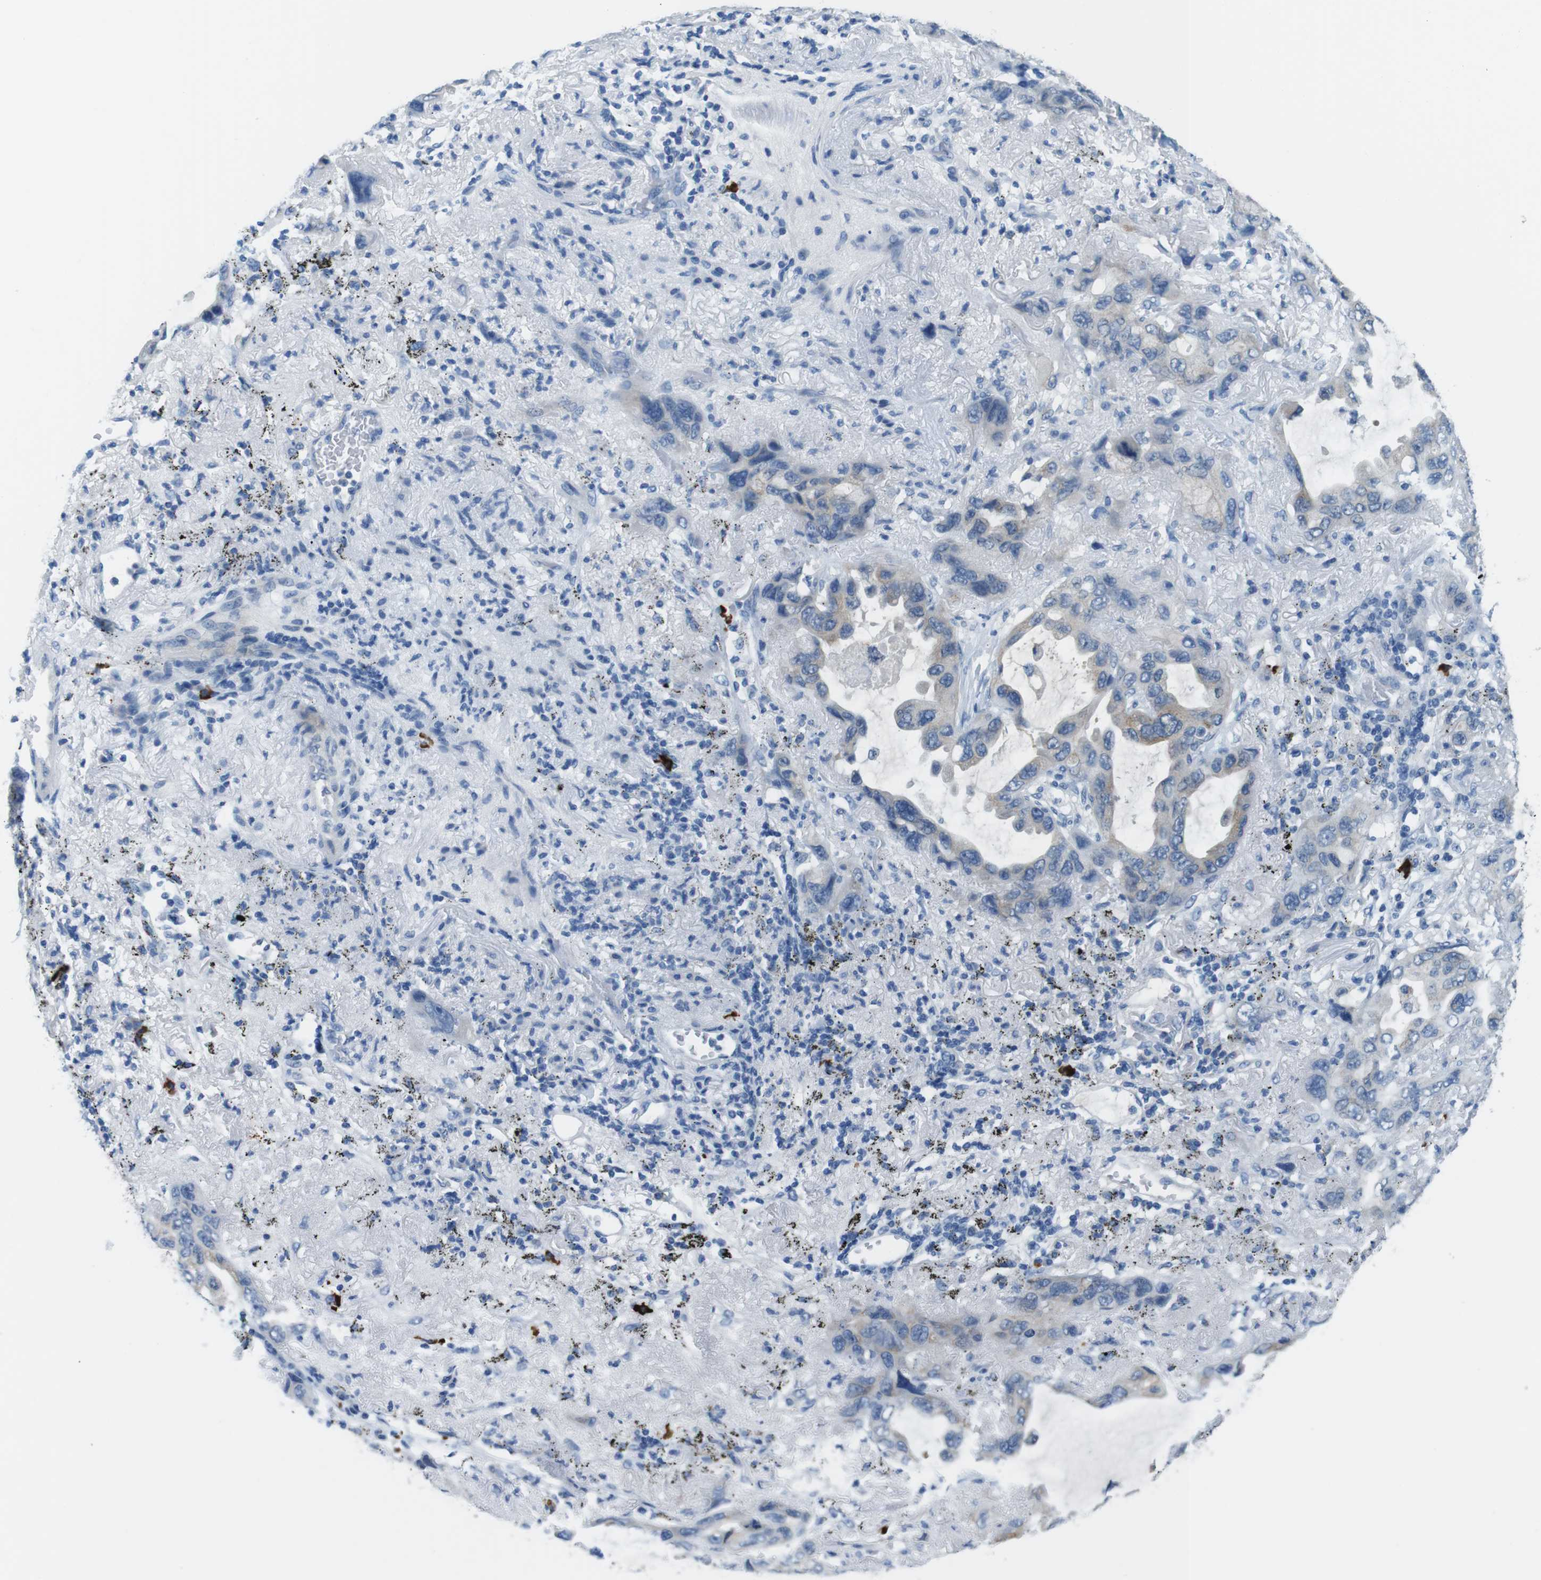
{"staining": {"intensity": "weak", "quantity": "25%-75%", "location": "cytoplasmic/membranous"}, "tissue": "lung cancer", "cell_type": "Tumor cells", "image_type": "cancer", "snomed": [{"axis": "morphology", "description": "Squamous cell carcinoma, NOS"}, {"axis": "topography", "description": "Lung"}], "caption": "Brown immunohistochemical staining in squamous cell carcinoma (lung) demonstrates weak cytoplasmic/membranous positivity in approximately 25%-75% of tumor cells. Immunohistochemistry (ihc) stains the protein of interest in brown and the nuclei are stained blue.", "gene": "SLC35A3", "patient": {"sex": "female", "age": 73}}